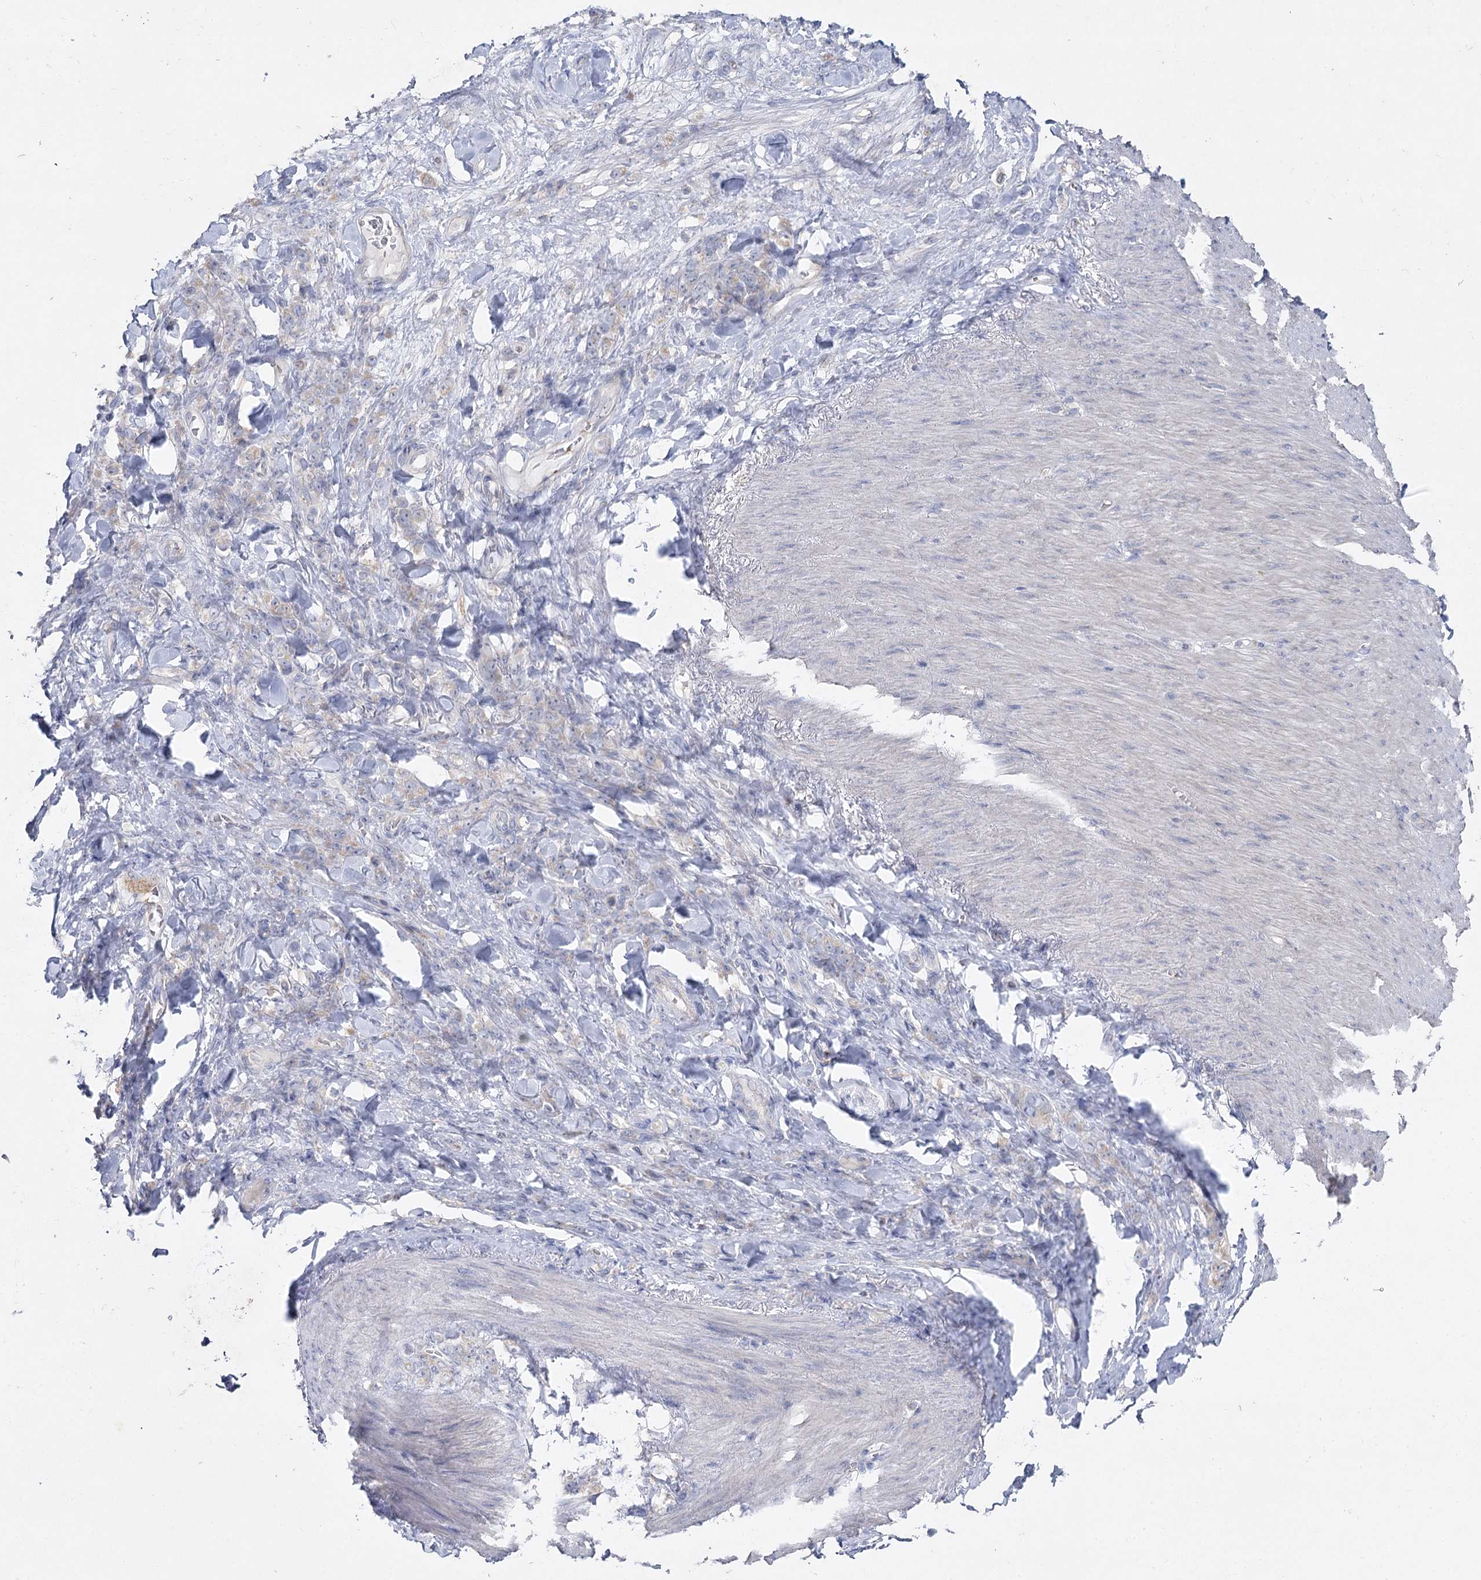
{"staining": {"intensity": "weak", "quantity": "<25%", "location": "cytoplasmic/membranous"}, "tissue": "stomach cancer", "cell_type": "Tumor cells", "image_type": "cancer", "snomed": [{"axis": "morphology", "description": "Normal tissue, NOS"}, {"axis": "morphology", "description": "Adenocarcinoma, NOS"}, {"axis": "topography", "description": "Stomach"}], "caption": "Image shows no significant protein positivity in tumor cells of stomach adenocarcinoma.", "gene": "TMEM187", "patient": {"sex": "male", "age": 82}}